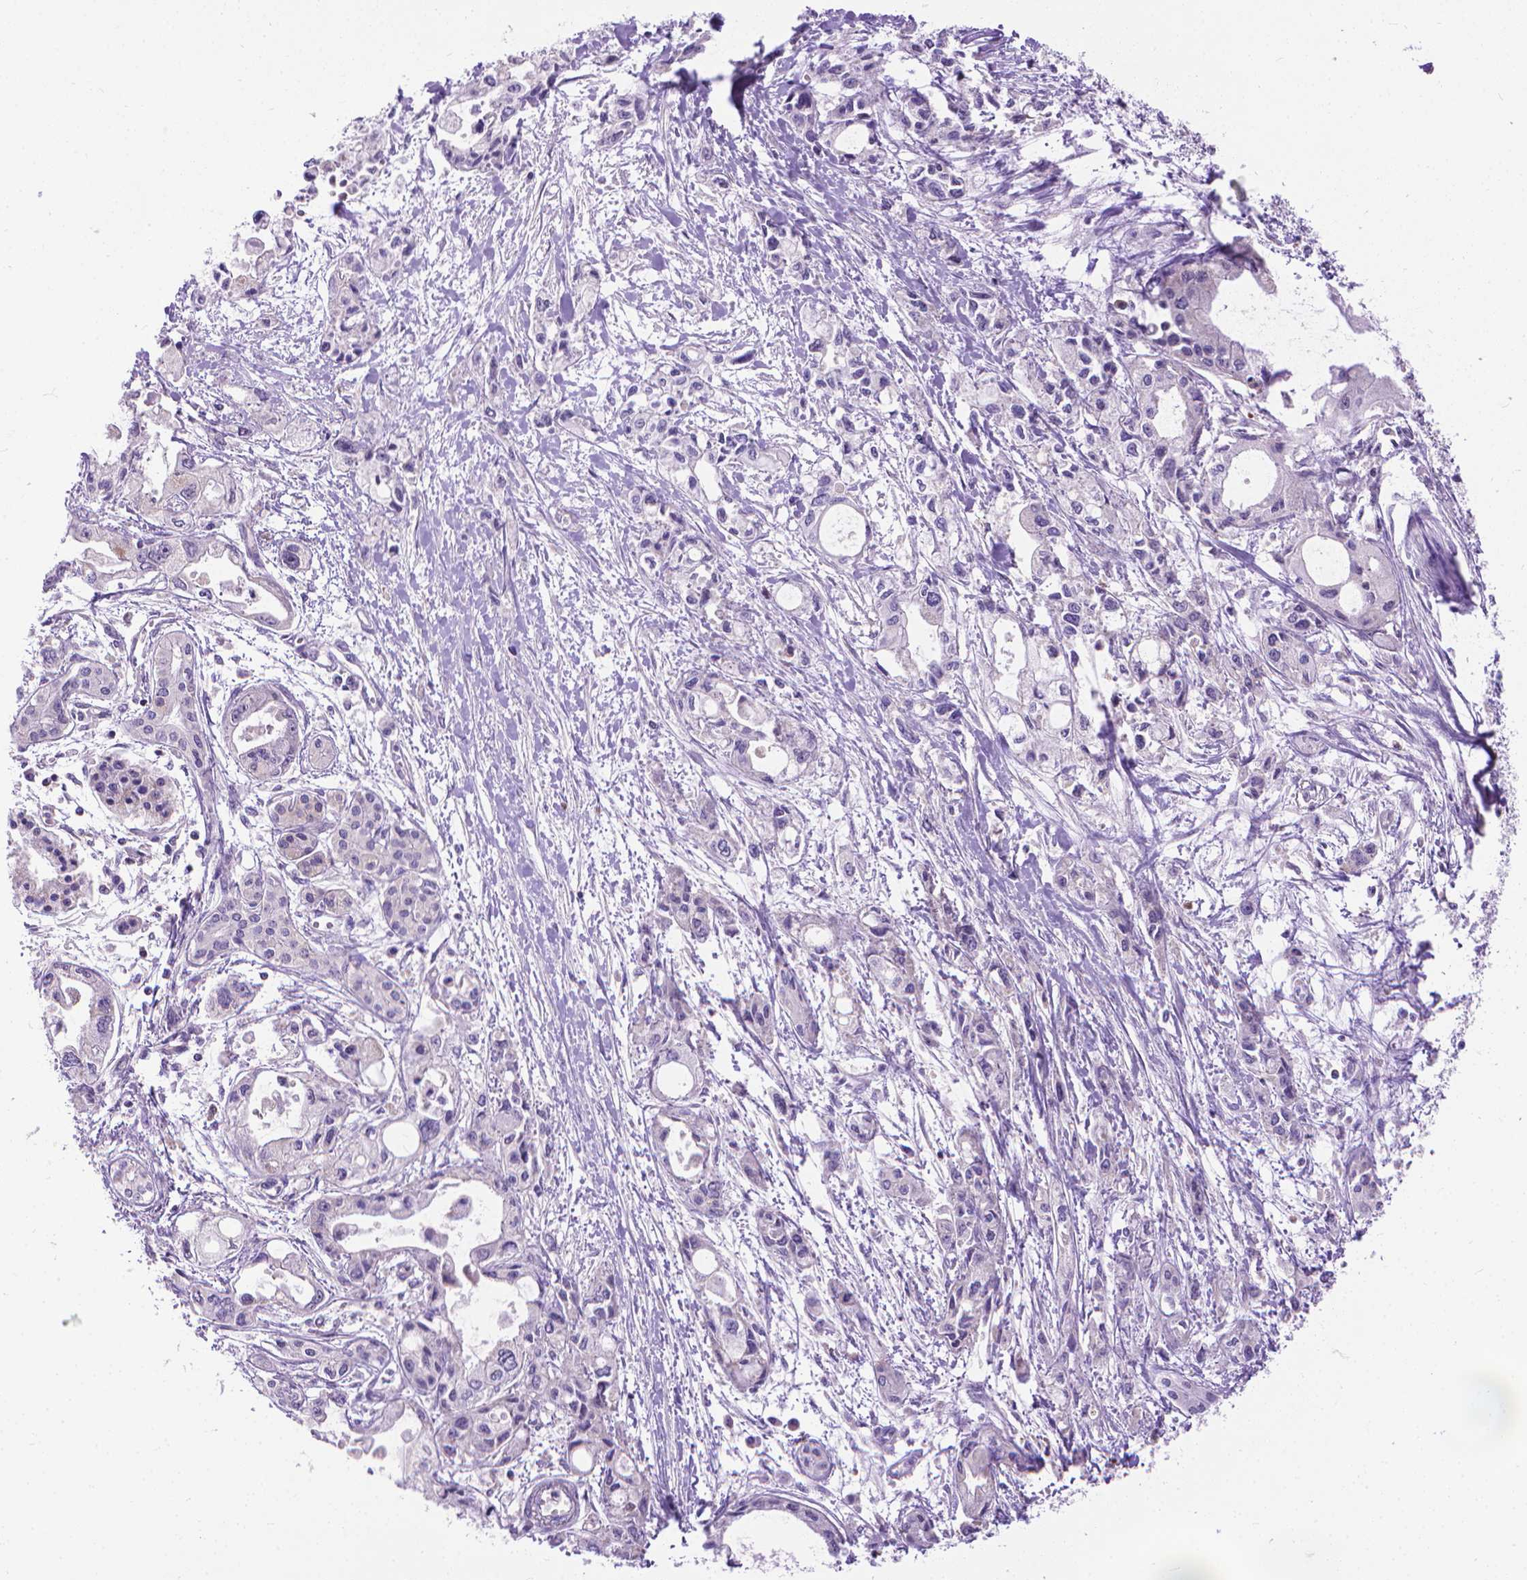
{"staining": {"intensity": "negative", "quantity": "none", "location": "none"}, "tissue": "pancreatic cancer", "cell_type": "Tumor cells", "image_type": "cancer", "snomed": [{"axis": "morphology", "description": "Adenocarcinoma, NOS"}, {"axis": "topography", "description": "Pancreas"}], "caption": "Immunohistochemistry of human adenocarcinoma (pancreatic) shows no positivity in tumor cells.", "gene": "SYN1", "patient": {"sex": "female", "age": 61}}